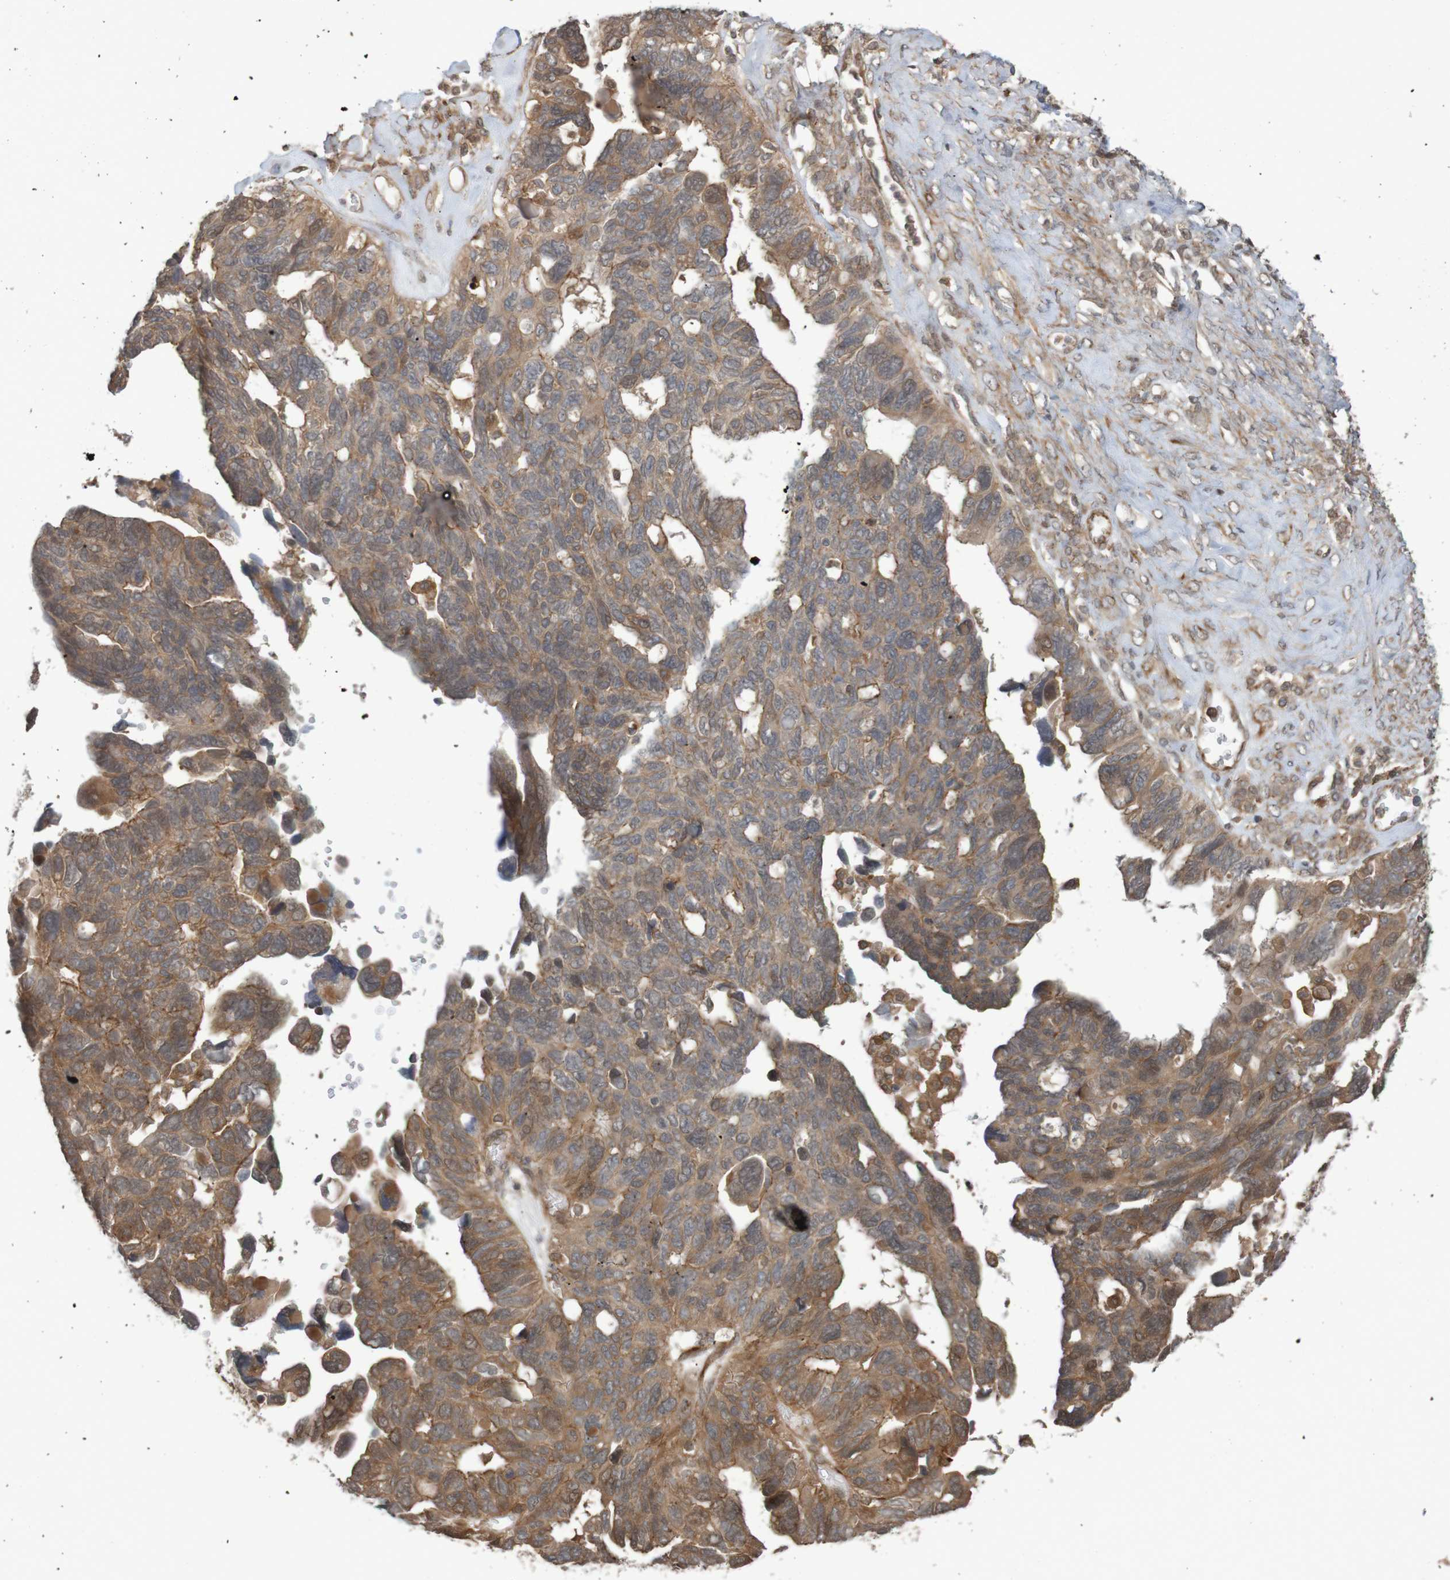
{"staining": {"intensity": "moderate", "quantity": ">75%", "location": "cytoplasmic/membranous"}, "tissue": "ovarian cancer", "cell_type": "Tumor cells", "image_type": "cancer", "snomed": [{"axis": "morphology", "description": "Cystadenocarcinoma, serous, NOS"}, {"axis": "topography", "description": "Ovary"}], "caption": "IHC (DAB (3,3'-diaminobenzidine)) staining of human ovarian cancer shows moderate cytoplasmic/membranous protein expression in about >75% of tumor cells. (Stains: DAB in brown, nuclei in blue, Microscopy: brightfield microscopy at high magnification).", "gene": "ARHGEF11", "patient": {"sex": "female", "age": 79}}